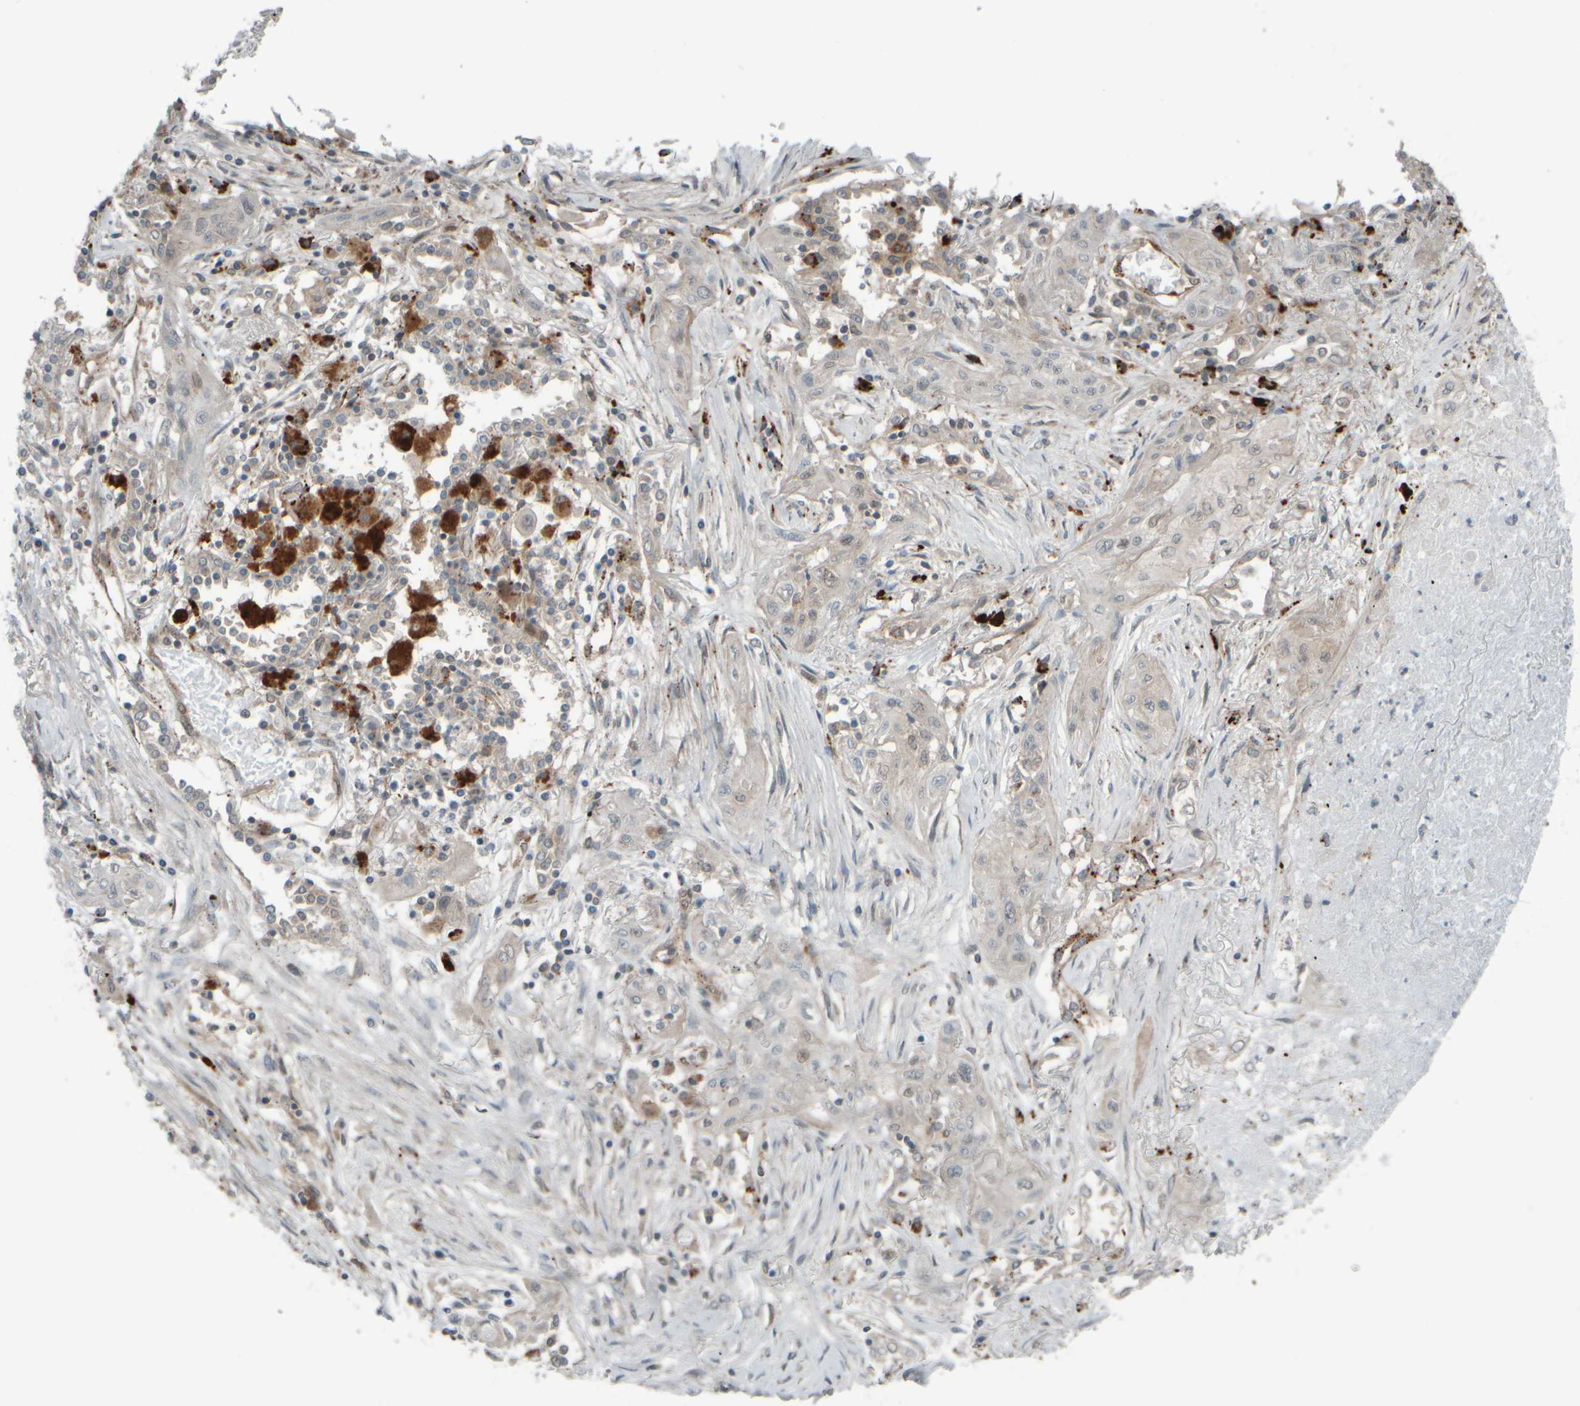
{"staining": {"intensity": "negative", "quantity": "none", "location": "none"}, "tissue": "lung cancer", "cell_type": "Tumor cells", "image_type": "cancer", "snomed": [{"axis": "morphology", "description": "Squamous cell carcinoma, NOS"}, {"axis": "topography", "description": "Lung"}], "caption": "Protein analysis of lung squamous cell carcinoma displays no significant positivity in tumor cells.", "gene": "GIGYF1", "patient": {"sex": "female", "age": 47}}